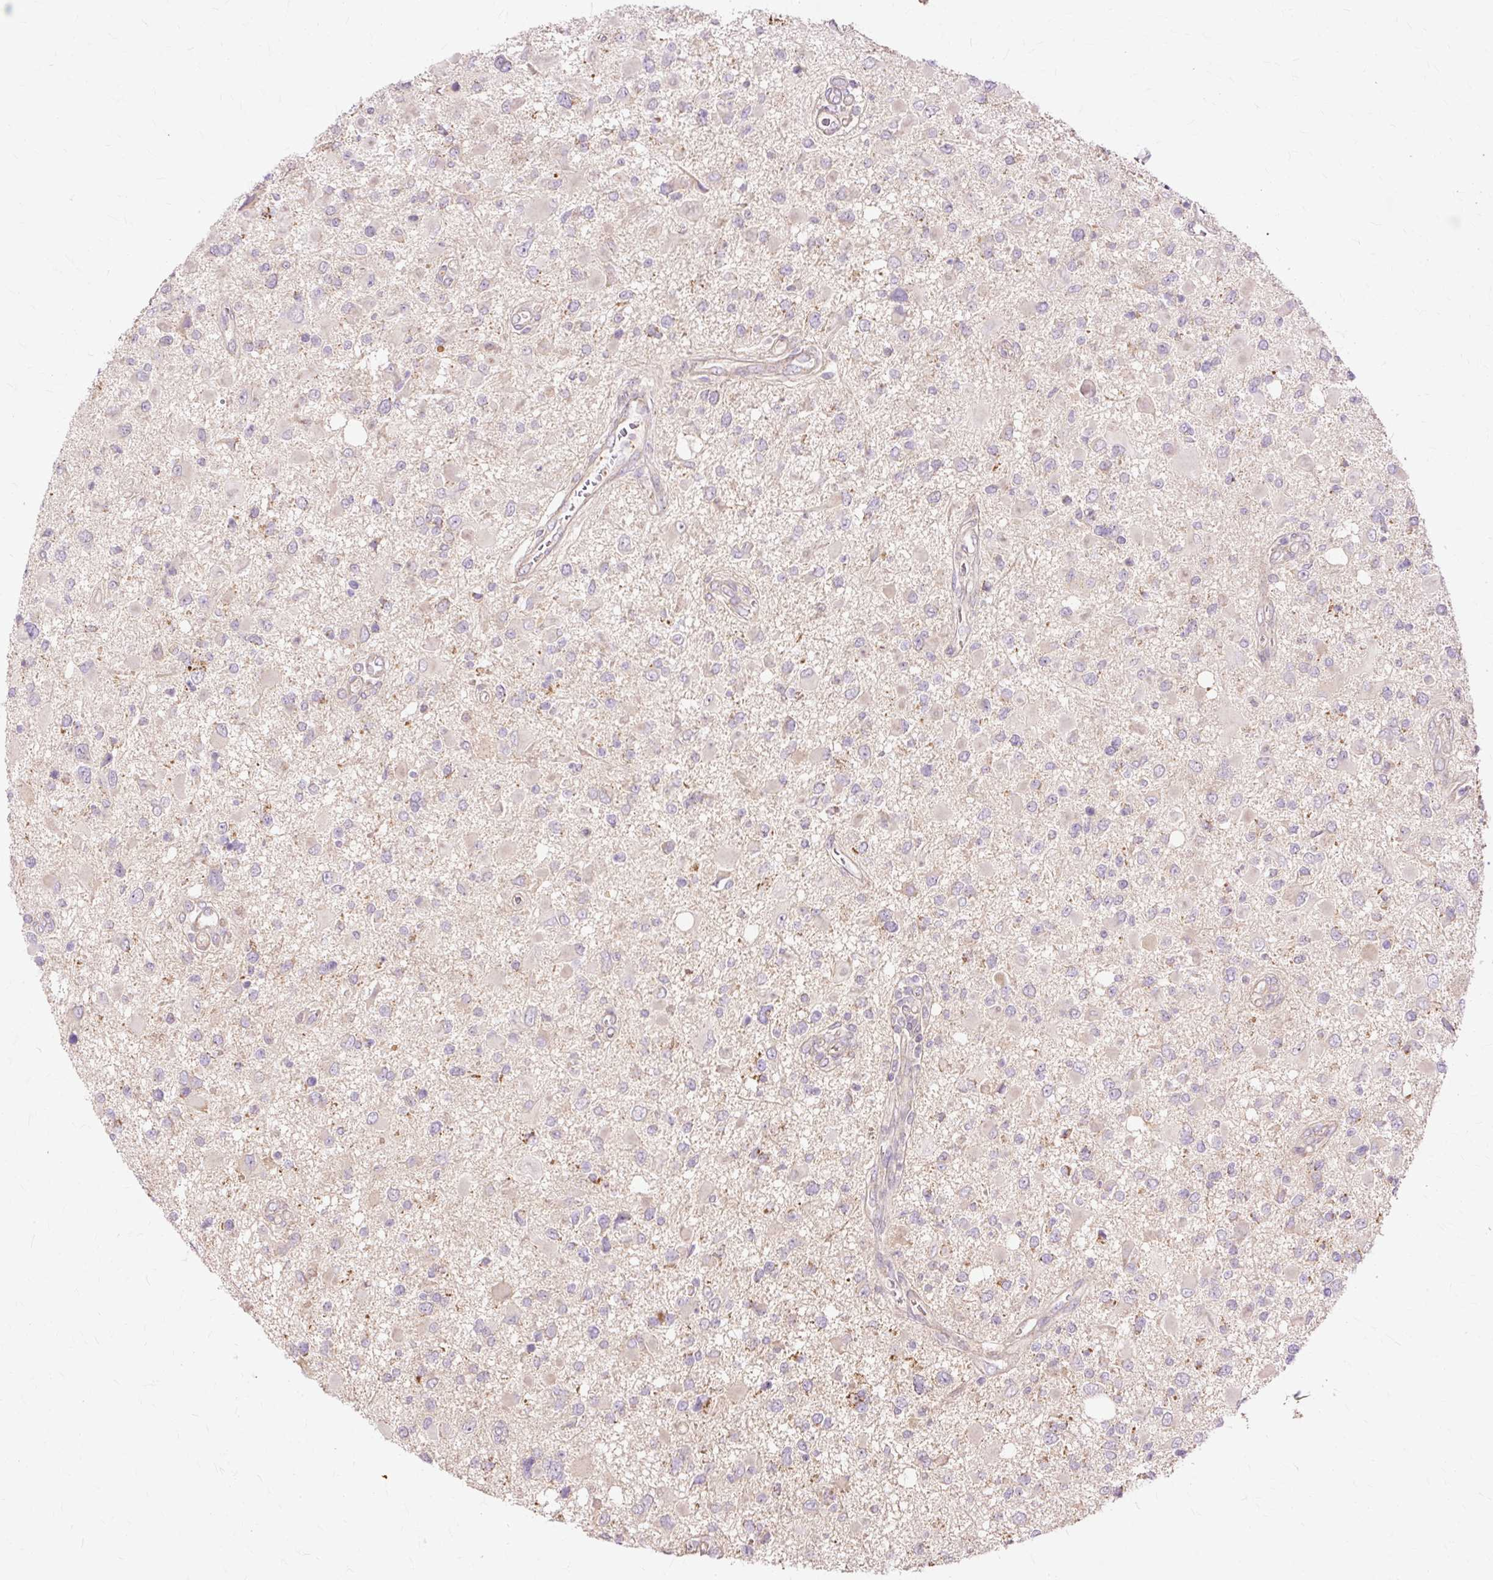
{"staining": {"intensity": "negative", "quantity": "none", "location": "none"}, "tissue": "glioma", "cell_type": "Tumor cells", "image_type": "cancer", "snomed": [{"axis": "morphology", "description": "Glioma, malignant, High grade"}, {"axis": "topography", "description": "Brain"}], "caption": "Immunohistochemistry micrograph of glioma stained for a protein (brown), which demonstrates no staining in tumor cells.", "gene": "PDZD2", "patient": {"sex": "male", "age": 53}}